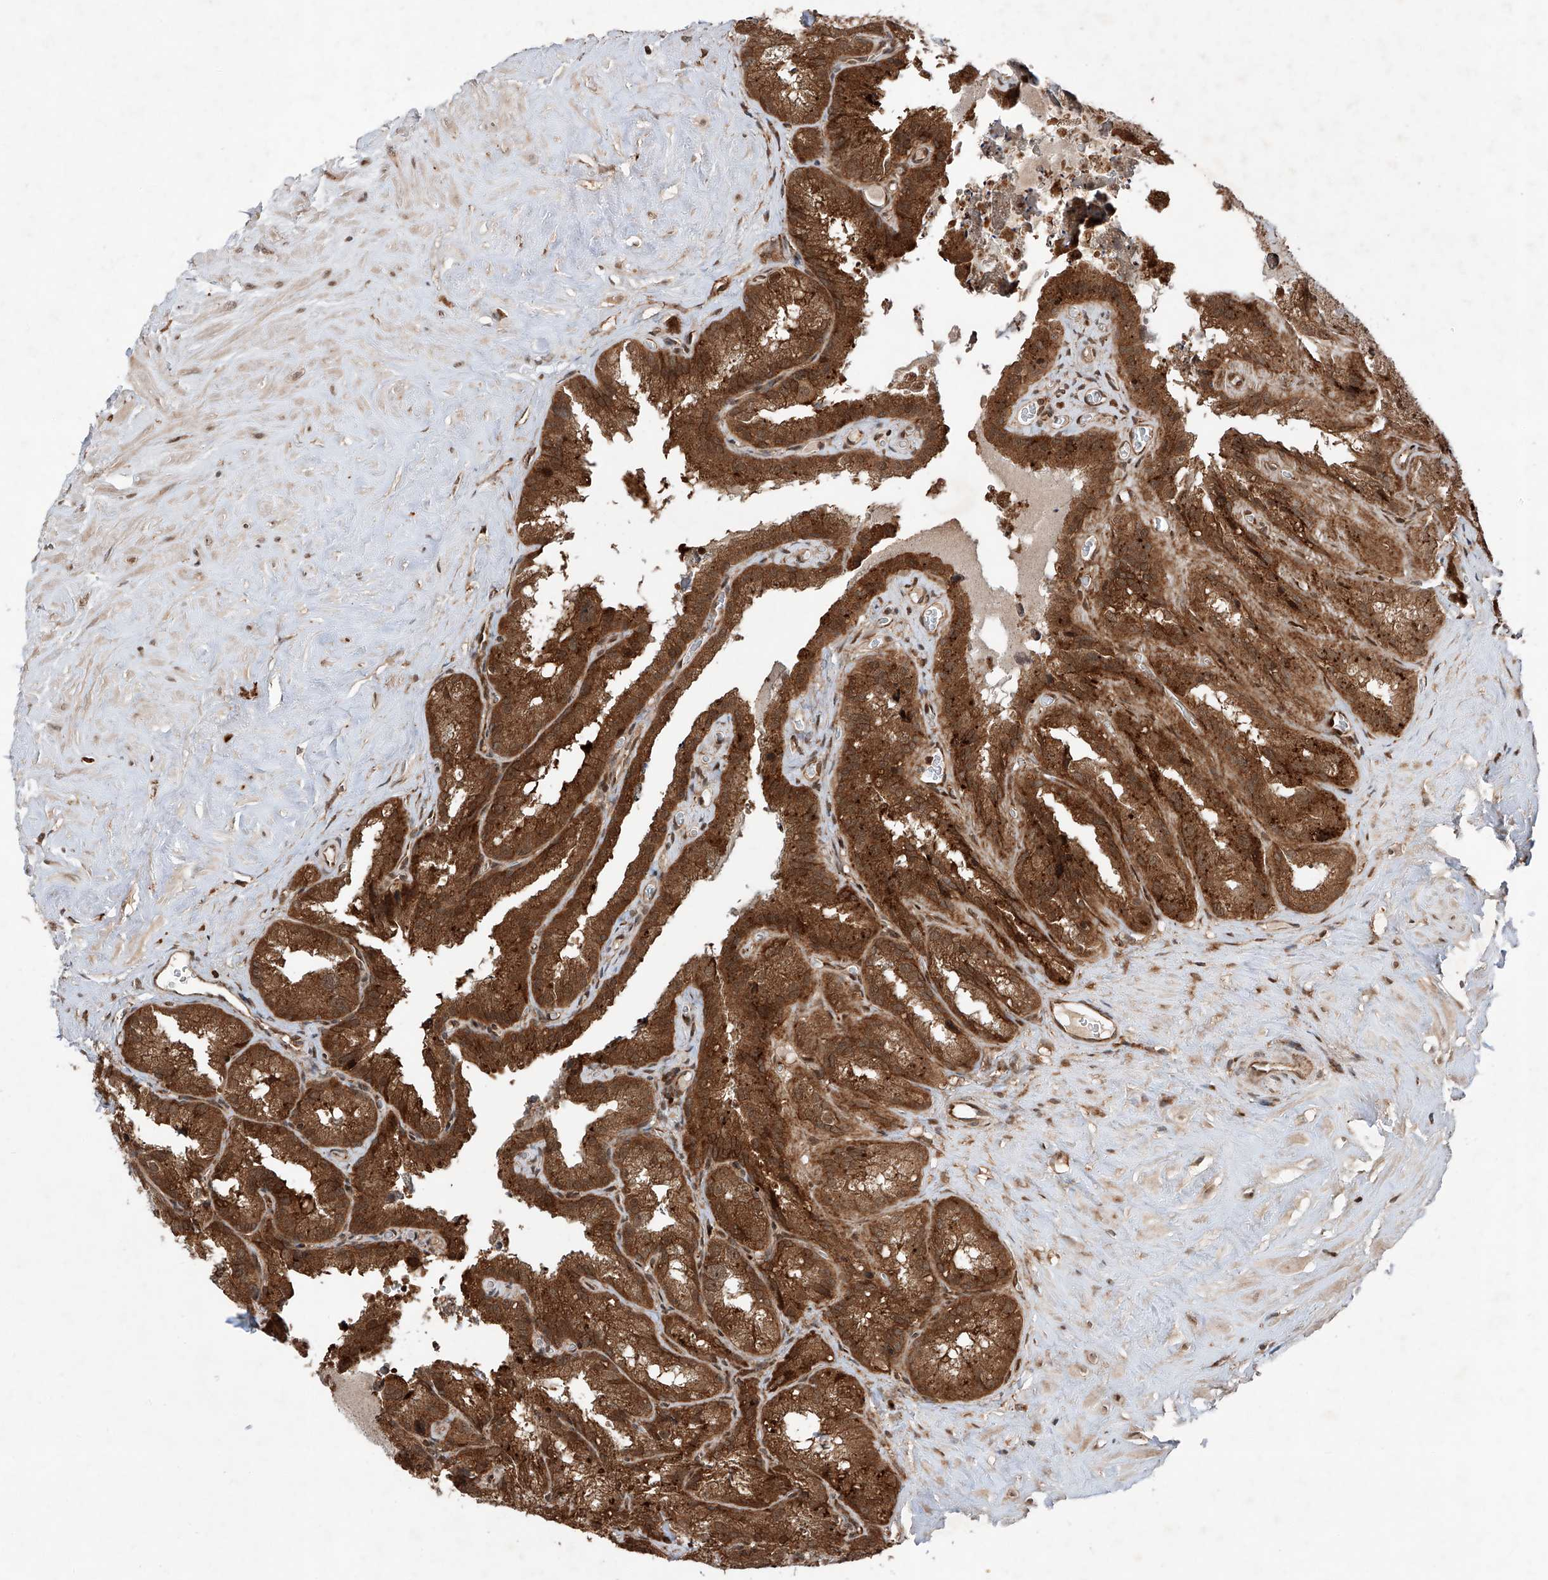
{"staining": {"intensity": "strong", "quantity": ">75%", "location": "cytoplasmic/membranous"}, "tissue": "seminal vesicle", "cell_type": "Glandular cells", "image_type": "normal", "snomed": [{"axis": "morphology", "description": "Normal tissue, NOS"}, {"axis": "topography", "description": "Prostate"}, {"axis": "topography", "description": "Seminal veicle"}], "caption": "Unremarkable seminal vesicle exhibits strong cytoplasmic/membranous positivity in about >75% of glandular cells (Brightfield microscopy of DAB IHC at high magnification)..", "gene": "ZFP28", "patient": {"sex": "male", "age": 59}}